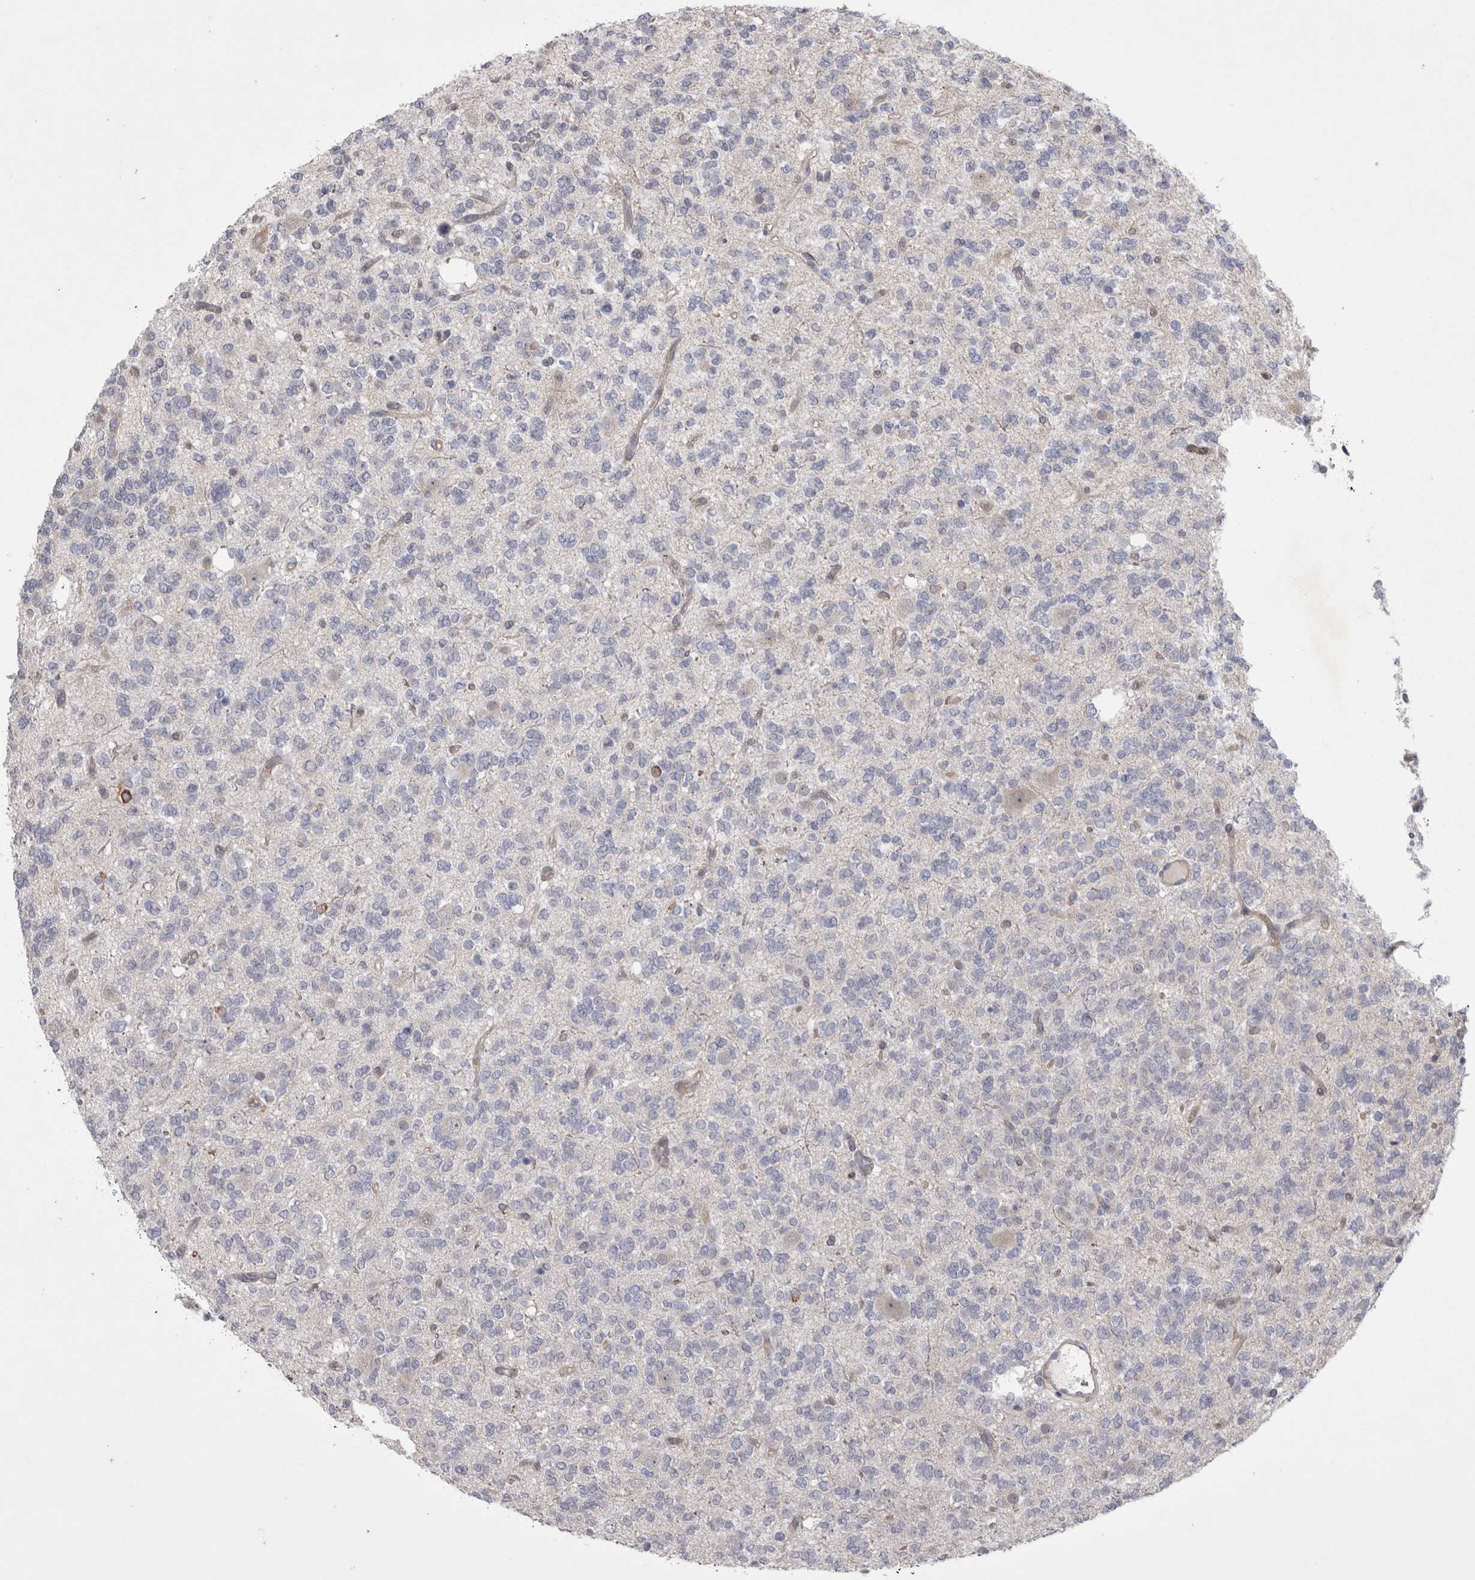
{"staining": {"intensity": "negative", "quantity": "none", "location": "none"}, "tissue": "glioma", "cell_type": "Tumor cells", "image_type": "cancer", "snomed": [{"axis": "morphology", "description": "Glioma, malignant, Low grade"}, {"axis": "topography", "description": "Brain"}], "caption": "A photomicrograph of malignant glioma (low-grade) stained for a protein displays no brown staining in tumor cells.", "gene": "NENF", "patient": {"sex": "male", "age": 38}}